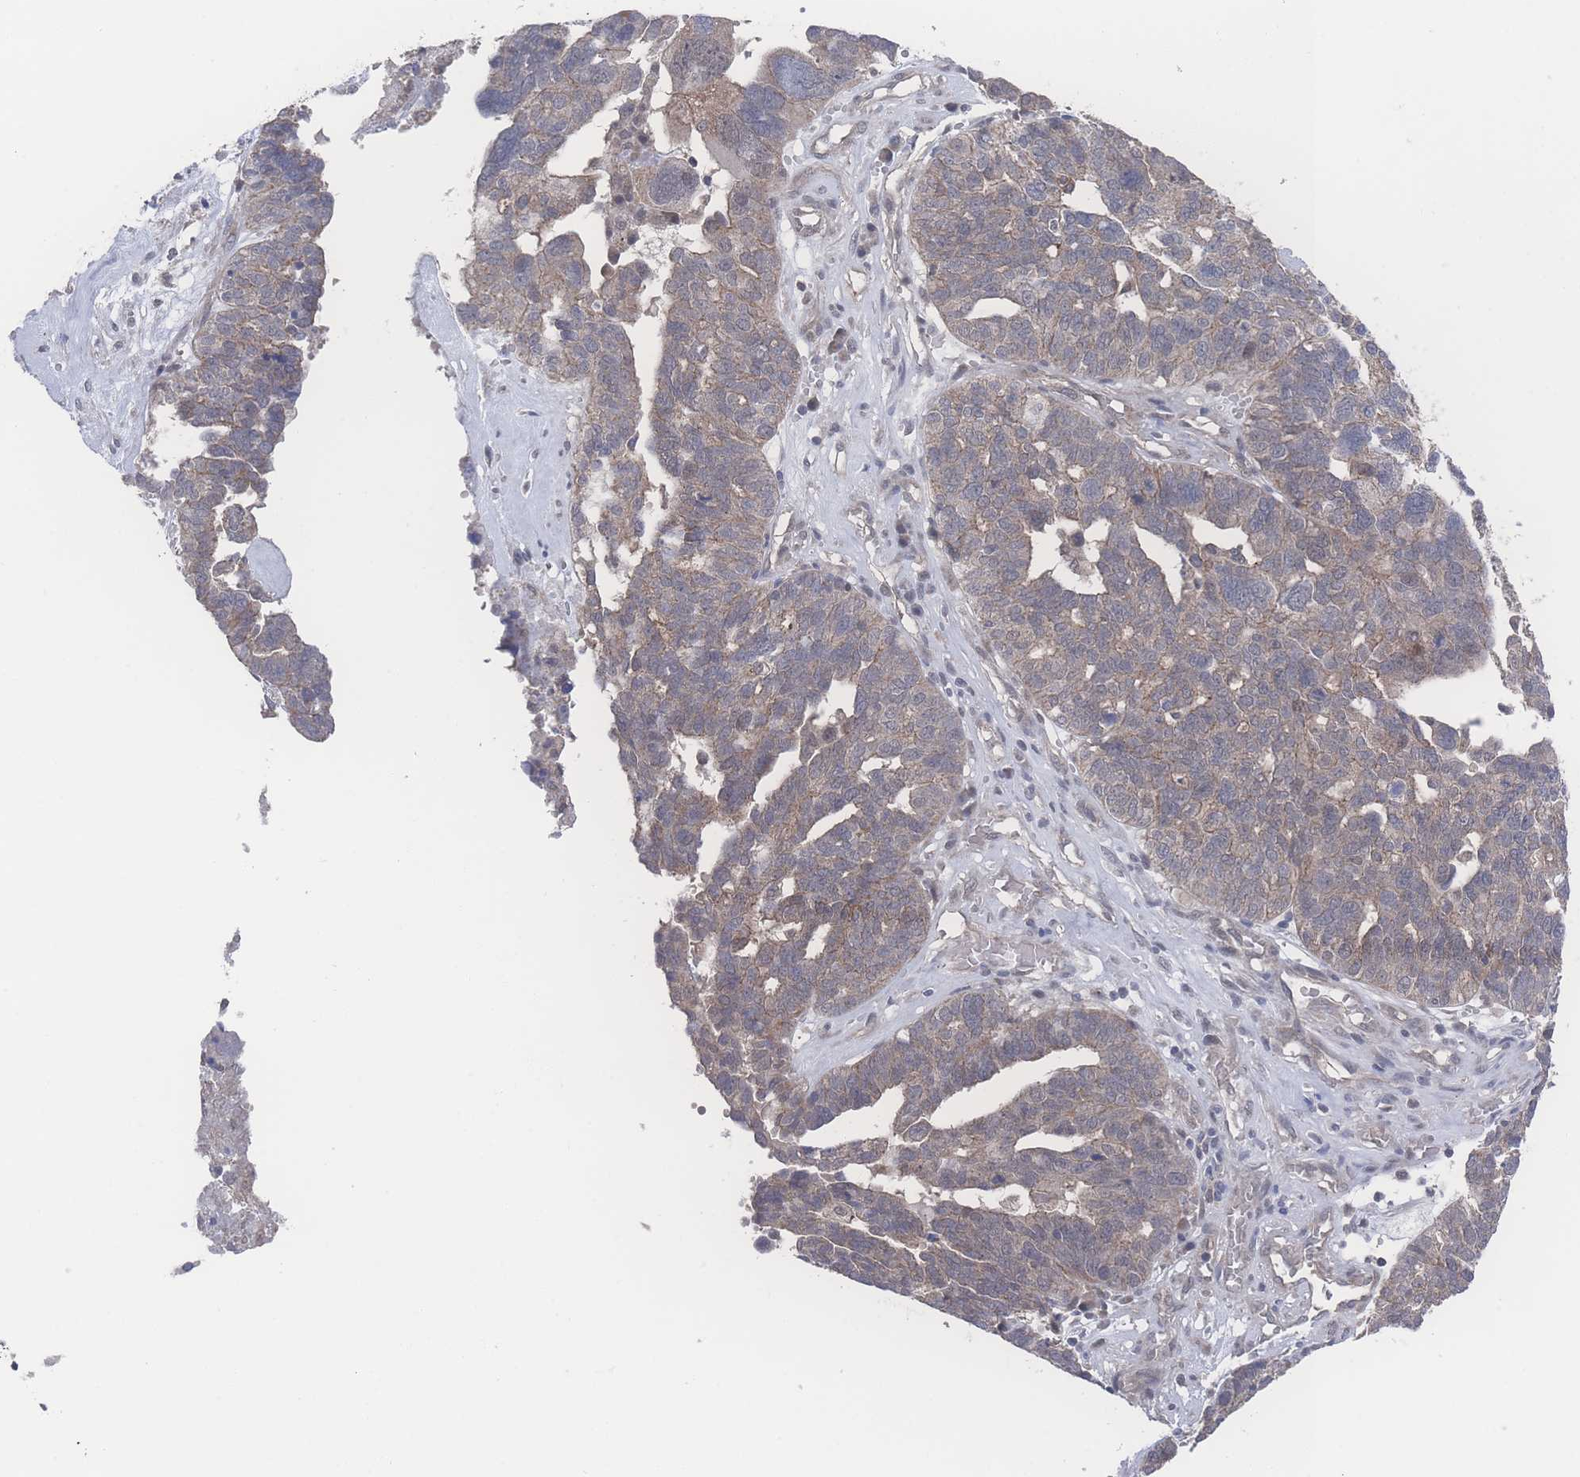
{"staining": {"intensity": "weak", "quantity": ">75%", "location": "cytoplasmic/membranous"}, "tissue": "ovarian cancer", "cell_type": "Tumor cells", "image_type": "cancer", "snomed": [{"axis": "morphology", "description": "Cystadenocarcinoma, serous, NOS"}, {"axis": "topography", "description": "Ovary"}], "caption": "Immunohistochemical staining of serous cystadenocarcinoma (ovarian) shows low levels of weak cytoplasmic/membranous staining in about >75% of tumor cells. (brown staining indicates protein expression, while blue staining denotes nuclei).", "gene": "NBEAL1", "patient": {"sex": "female", "age": 59}}